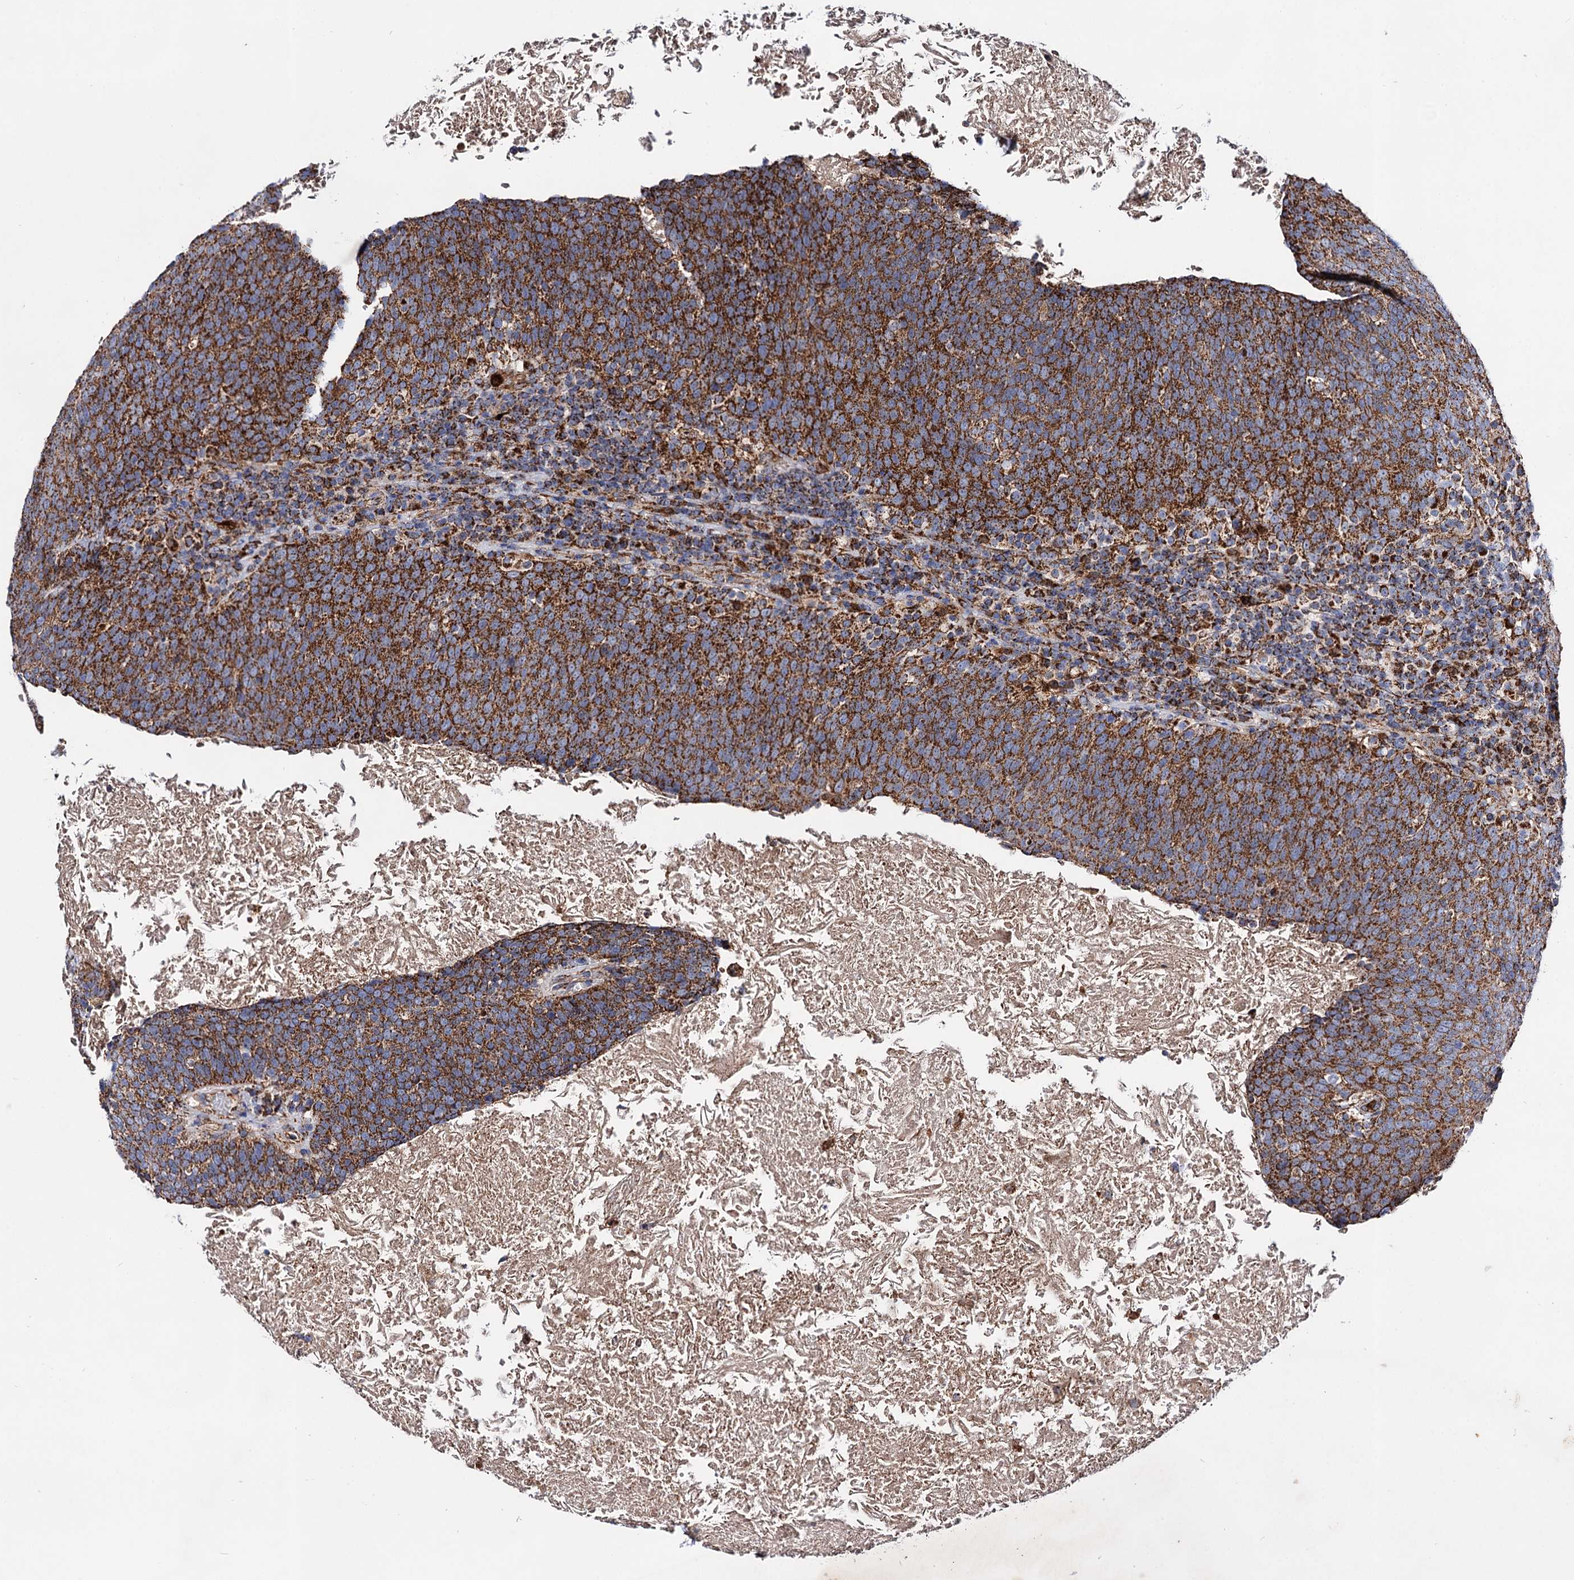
{"staining": {"intensity": "moderate", "quantity": ">75%", "location": "cytoplasmic/membranous"}, "tissue": "head and neck cancer", "cell_type": "Tumor cells", "image_type": "cancer", "snomed": [{"axis": "morphology", "description": "Squamous cell carcinoma, NOS"}, {"axis": "morphology", "description": "Squamous cell carcinoma, metastatic, NOS"}, {"axis": "topography", "description": "Lymph node"}, {"axis": "topography", "description": "Head-Neck"}], "caption": "Immunohistochemical staining of head and neck cancer (metastatic squamous cell carcinoma) demonstrates medium levels of moderate cytoplasmic/membranous staining in approximately >75% of tumor cells. Nuclei are stained in blue.", "gene": "ACAD9", "patient": {"sex": "male", "age": 62}}